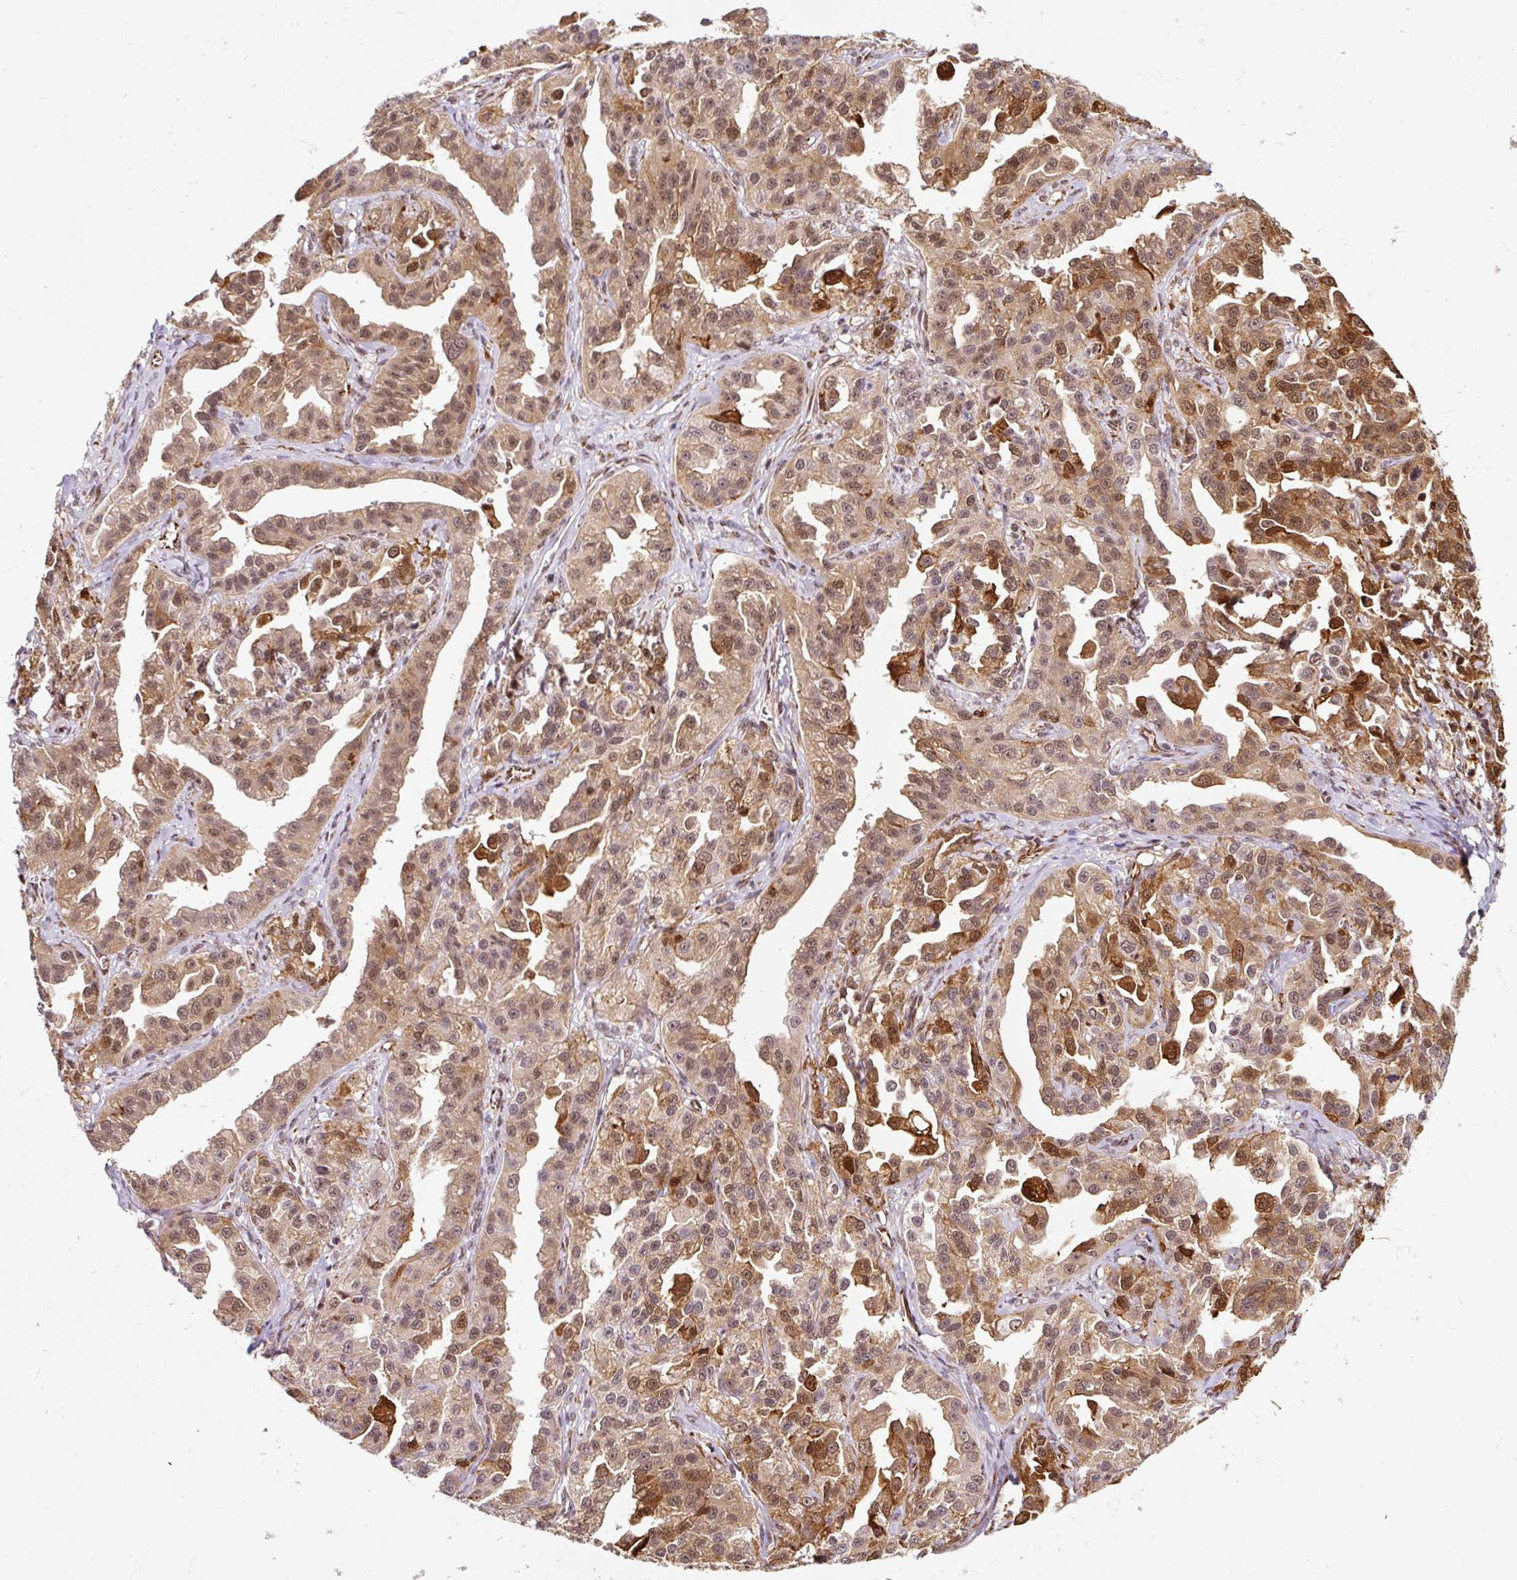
{"staining": {"intensity": "moderate", "quantity": ">75%", "location": "nuclear"}, "tissue": "ovarian cancer", "cell_type": "Tumor cells", "image_type": "cancer", "snomed": [{"axis": "morphology", "description": "Cystadenocarcinoma, serous, NOS"}, {"axis": "topography", "description": "Ovary"}], "caption": "The histopathology image reveals staining of ovarian cancer (serous cystadenocarcinoma), revealing moderate nuclear protein expression (brown color) within tumor cells. Ihc stains the protein of interest in brown and the nuclei are stained blue.", "gene": "LUC7L2", "patient": {"sex": "female", "age": 75}}